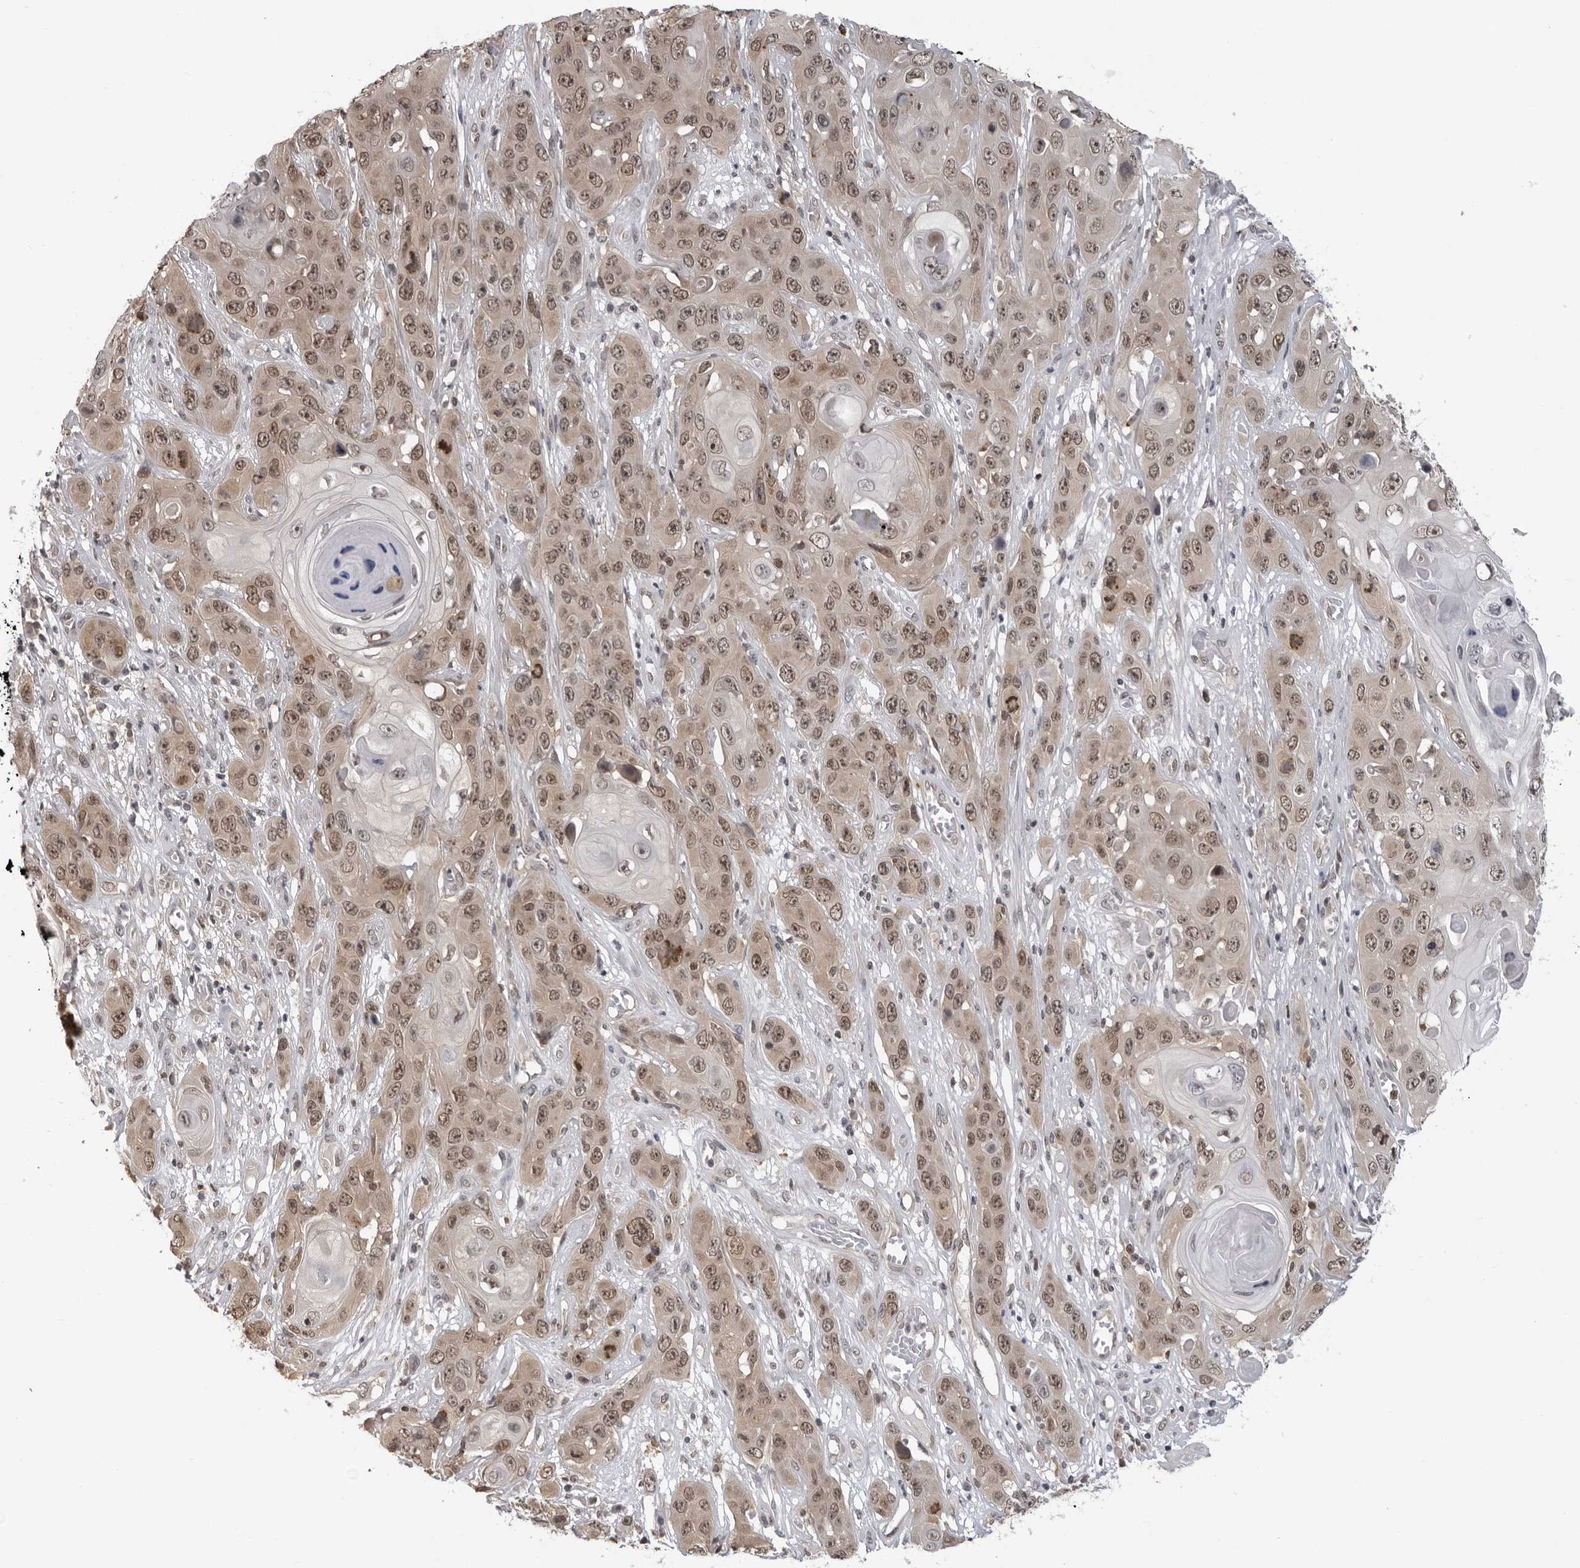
{"staining": {"intensity": "moderate", "quantity": ">75%", "location": "cytoplasmic/membranous,nuclear"}, "tissue": "skin cancer", "cell_type": "Tumor cells", "image_type": "cancer", "snomed": [{"axis": "morphology", "description": "Squamous cell carcinoma, NOS"}, {"axis": "topography", "description": "Skin"}], "caption": "Immunohistochemistry (IHC) micrograph of neoplastic tissue: human skin squamous cell carcinoma stained using immunohistochemistry (IHC) exhibits medium levels of moderate protein expression localized specifically in the cytoplasmic/membranous and nuclear of tumor cells, appearing as a cytoplasmic/membranous and nuclear brown color.", "gene": "PDCL3", "patient": {"sex": "male", "age": 55}}